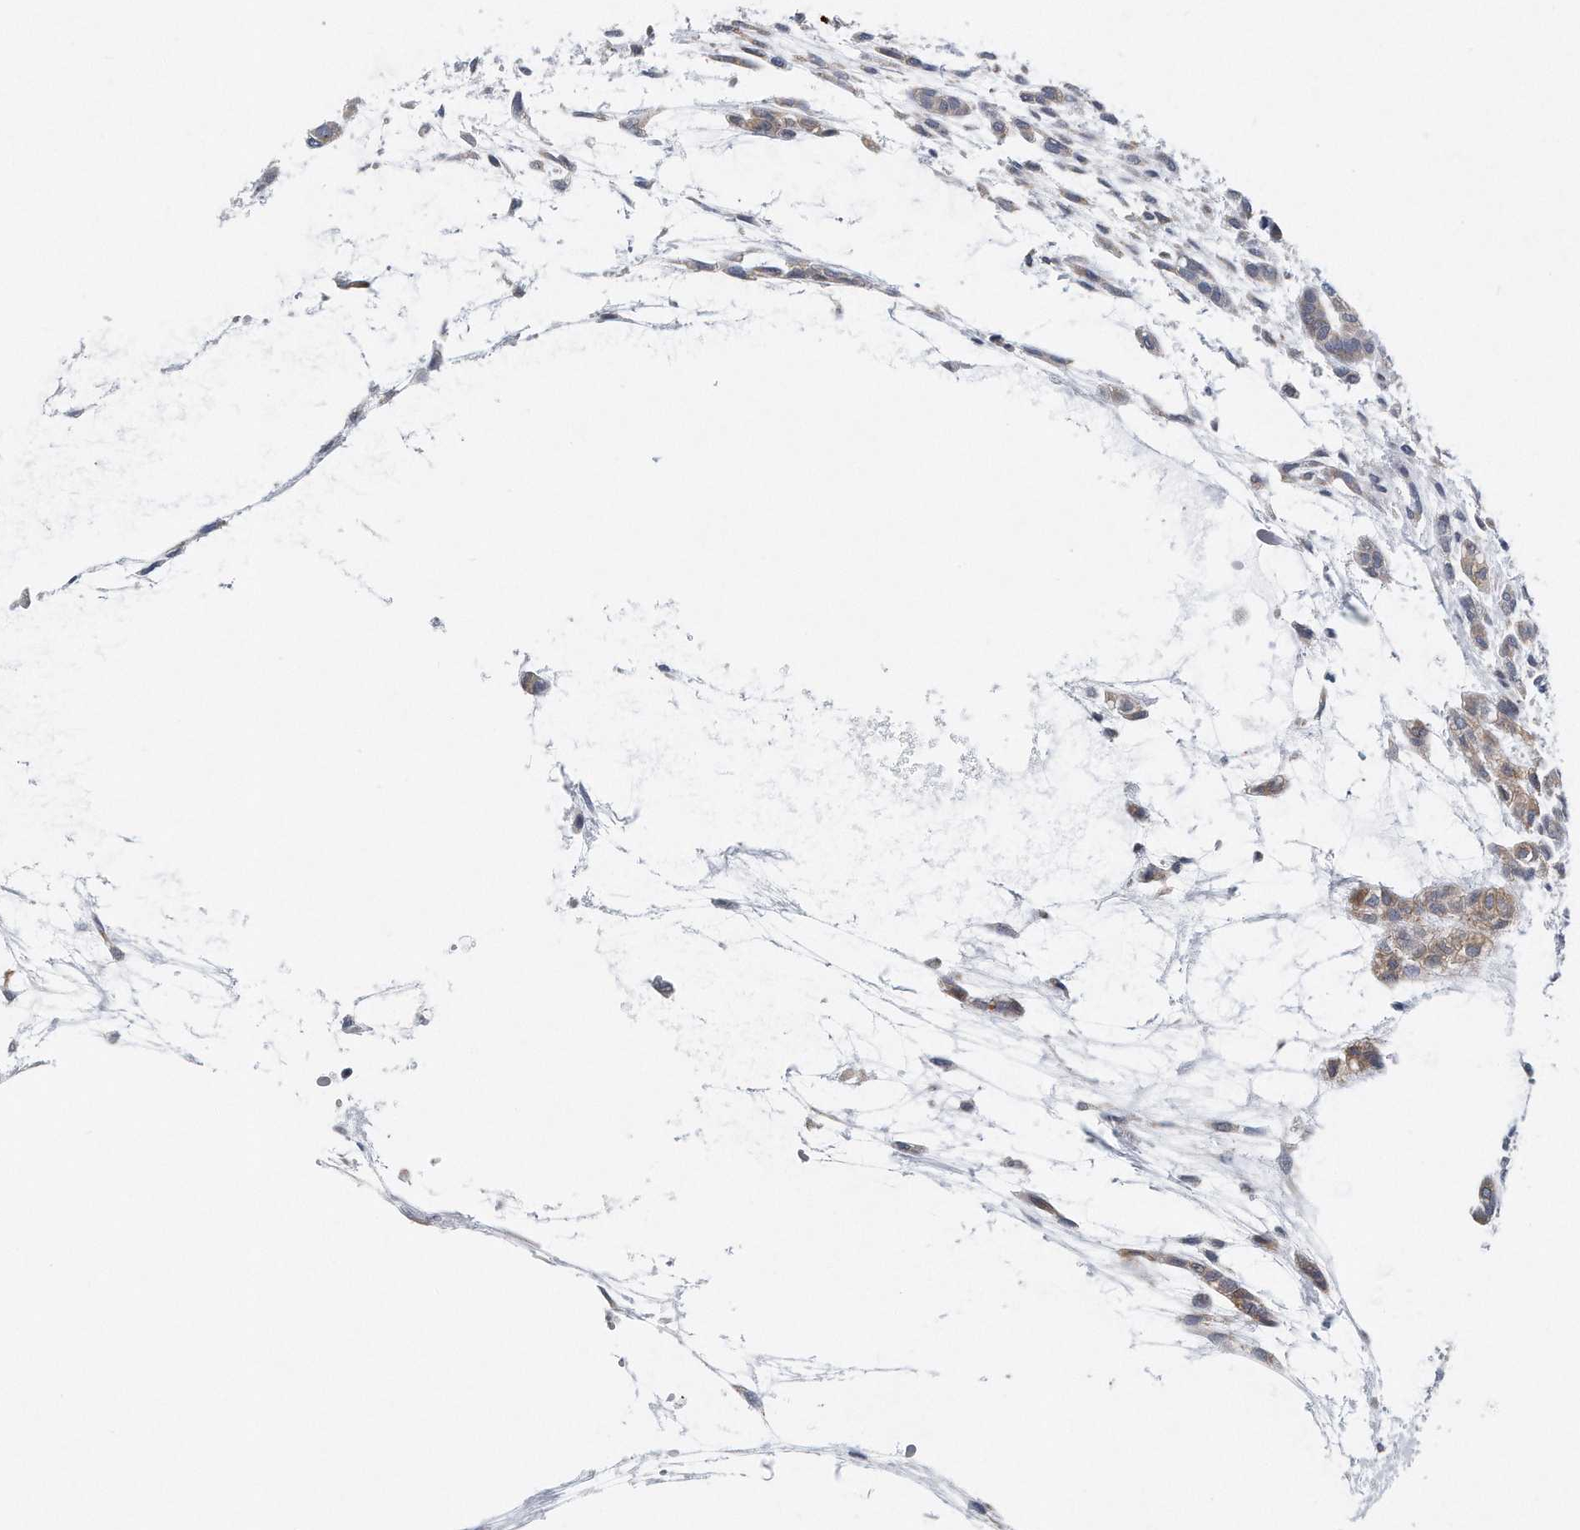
{"staining": {"intensity": "moderate", "quantity": "25%-75%", "location": "cytoplasmic/membranous"}, "tissue": "head and neck cancer", "cell_type": "Tumor cells", "image_type": "cancer", "snomed": [{"axis": "morphology", "description": "Adenocarcinoma, NOS"}, {"axis": "morphology", "description": "Adenoma, NOS"}, {"axis": "topography", "description": "Head-Neck"}], "caption": "Head and neck adenoma stained with a brown dye exhibits moderate cytoplasmic/membranous positive expression in approximately 25%-75% of tumor cells.", "gene": "VLDLR", "patient": {"sex": "female", "age": 55}}